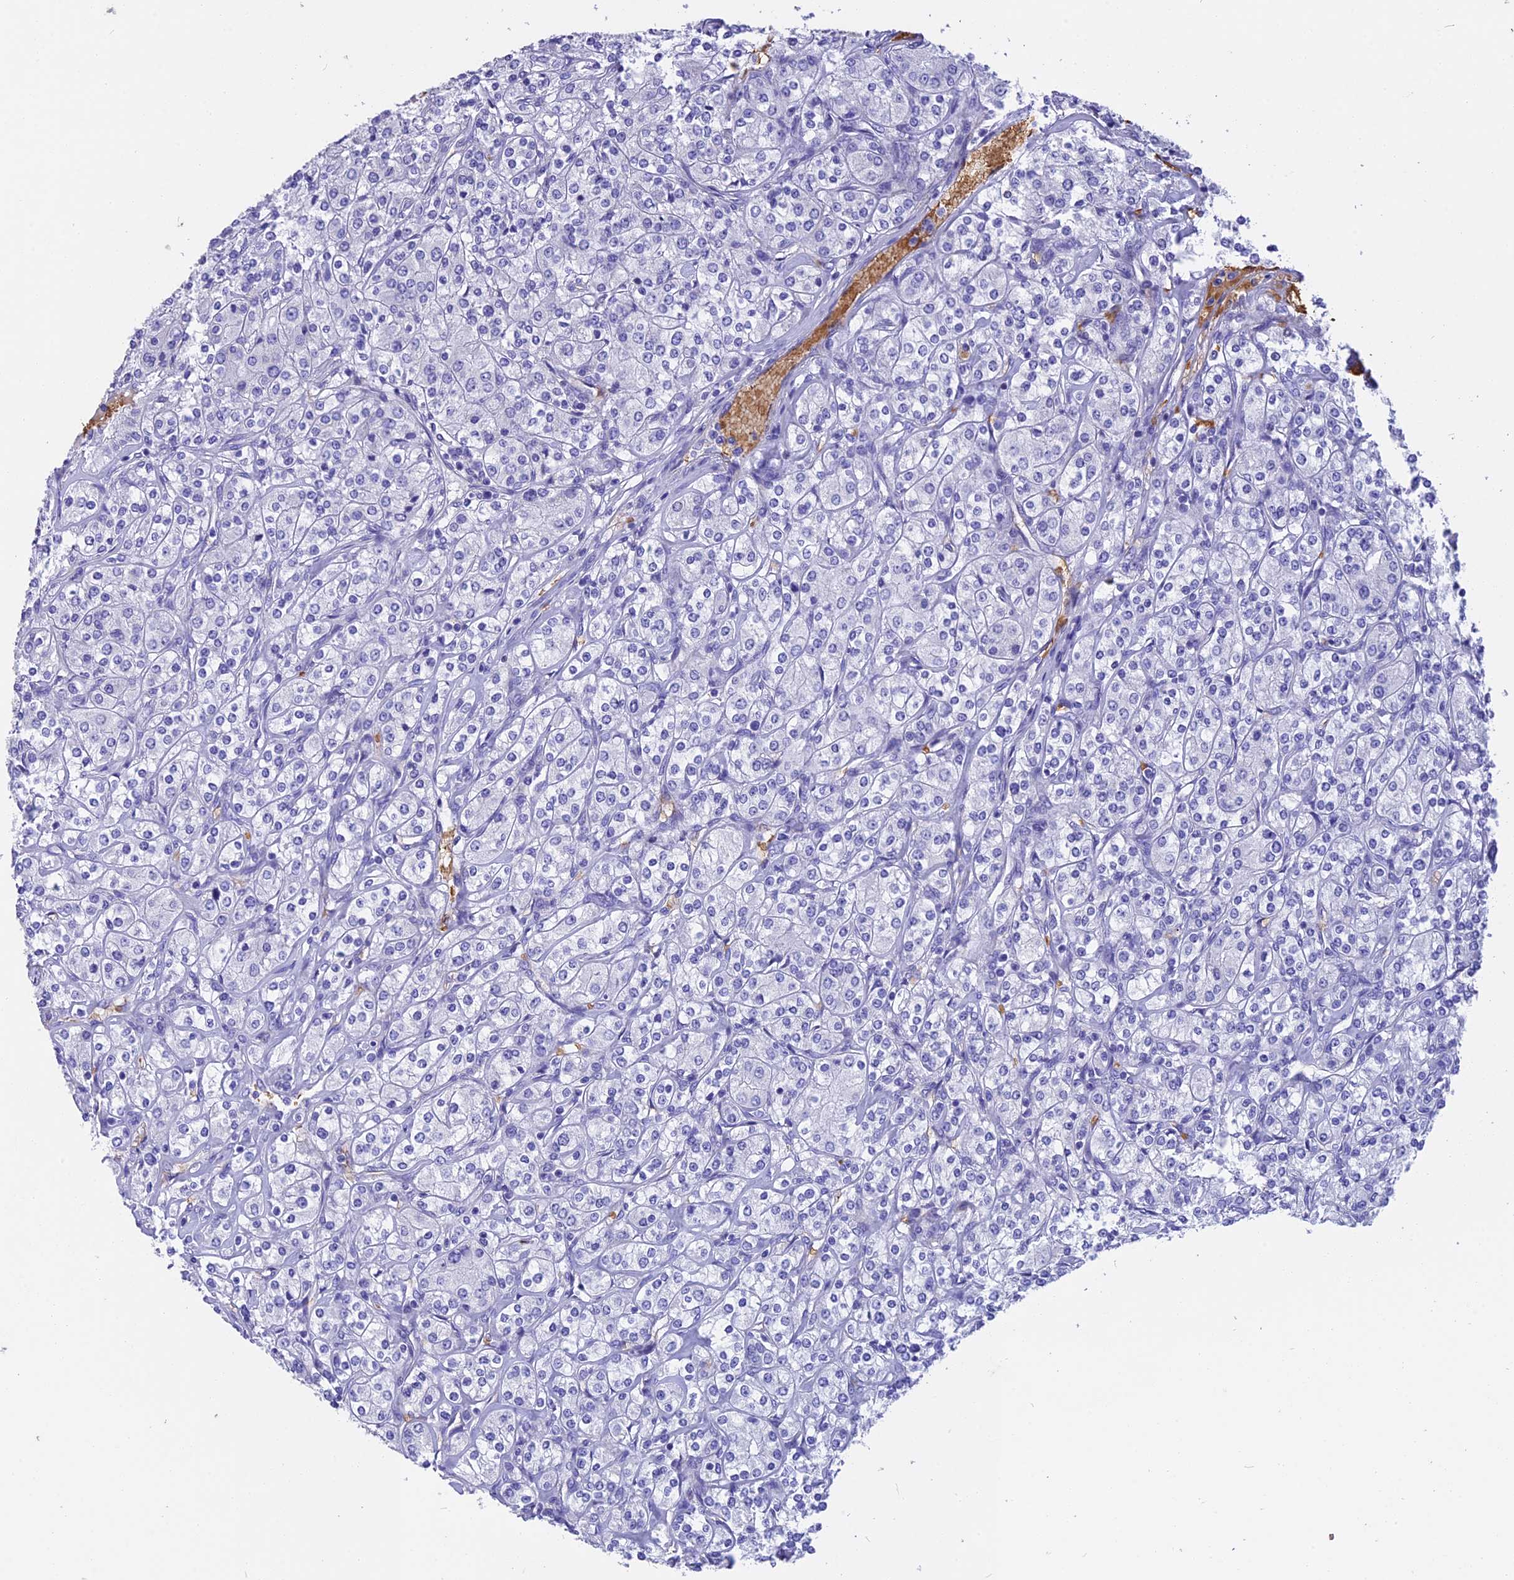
{"staining": {"intensity": "negative", "quantity": "none", "location": "none"}, "tissue": "renal cancer", "cell_type": "Tumor cells", "image_type": "cancer", "snomed": [{"axis": "morphology", "description": "Adenocarcinoma, NOS"}, {"axis": "topography", "description": "Kidney"}], "caption": "High magnification brightfield microscopy of adenocarcinoma (renal) stained with DAB (brown) and counterstained with hematoxylin (blue): tumor cells show no significant staining.", "gene": "TNNC2", "patient": {"sex": "male", "age": 77}}